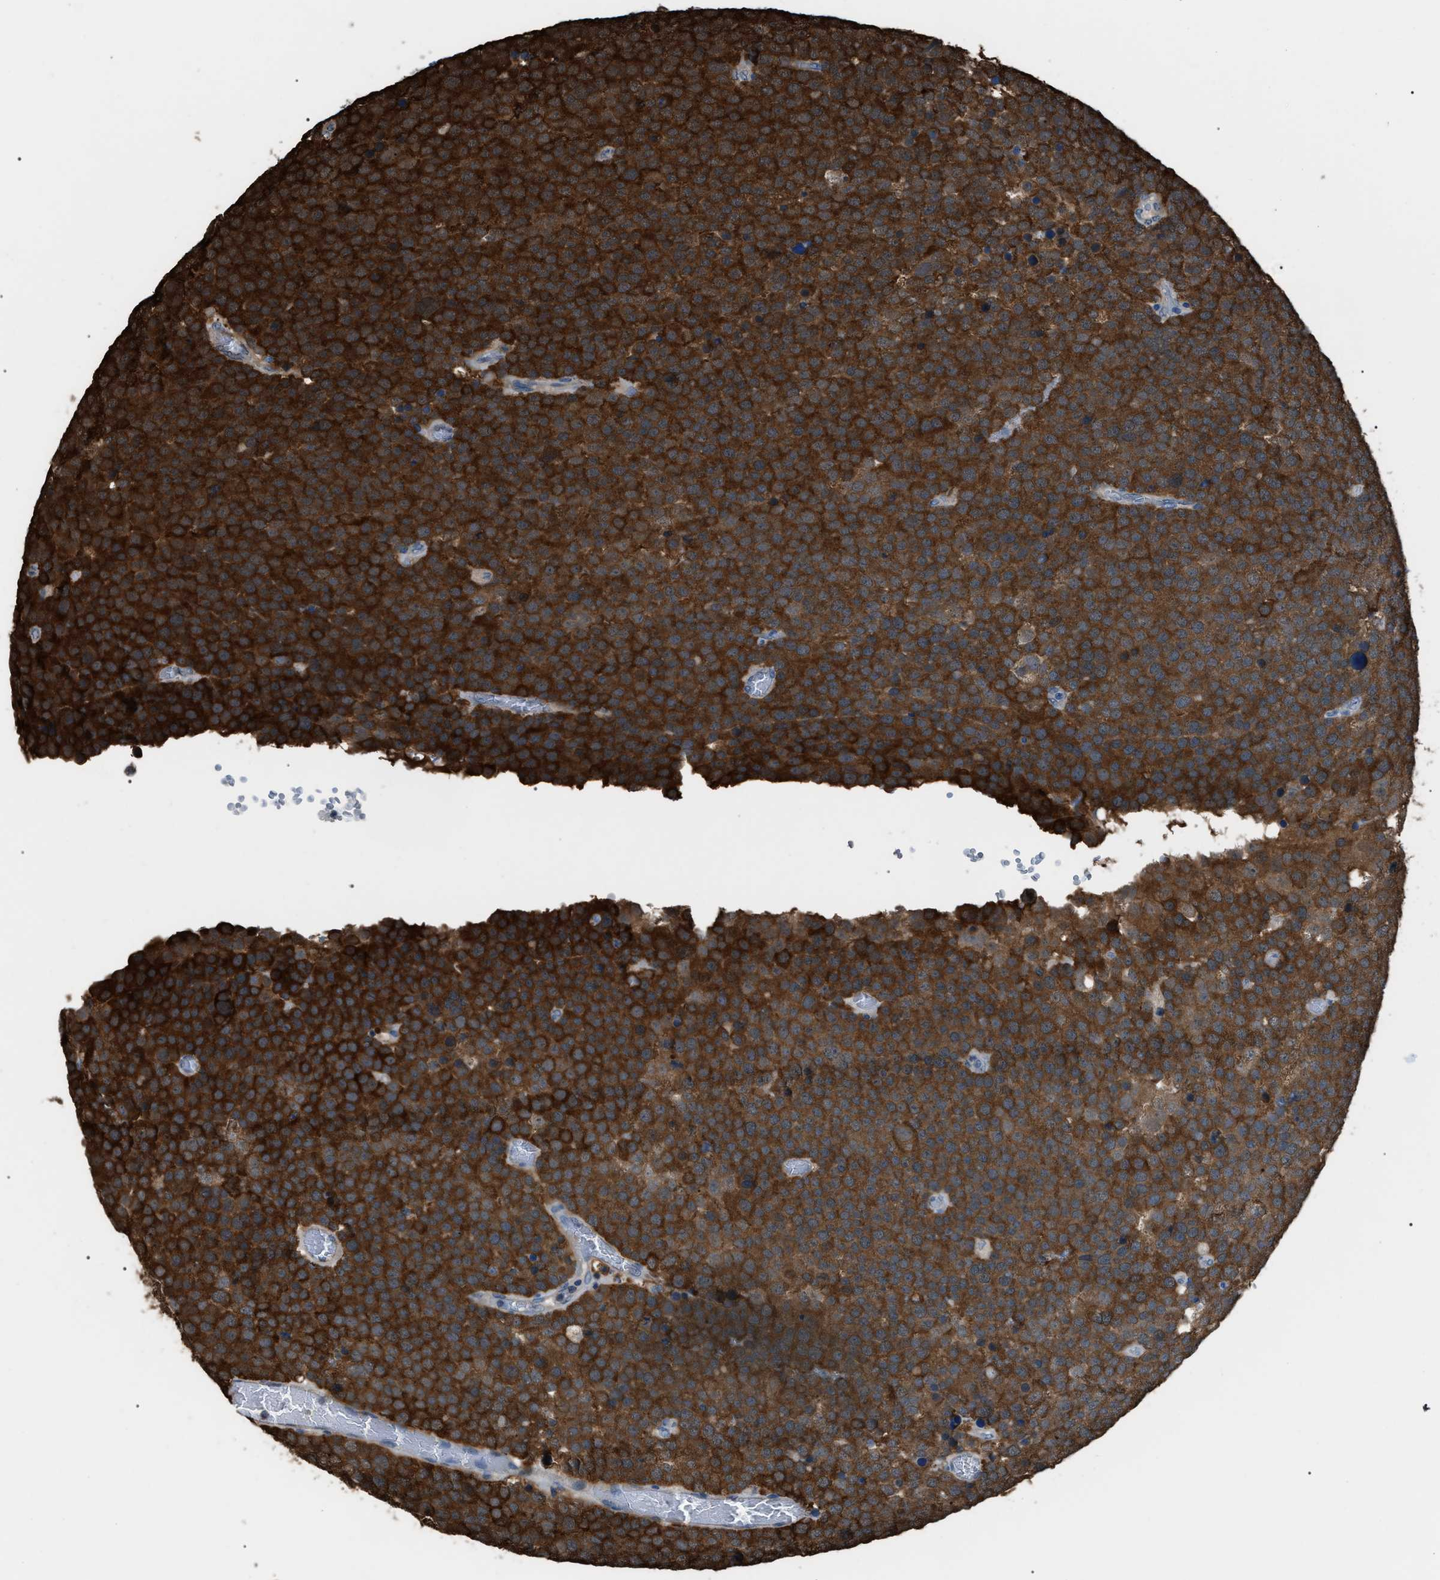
{"staining": {"intensity": "strong", "quantity": ">75%", "location": "cytoplasmic/membranous"}, "tissue": "testis cancer", "cell_type": "Tumor cells", "image_type": "cancer", "snomed": [{"axis": "morphology", "description": "Normal tissue, NOS"}, {"axis": "morphology", "description": "Seminoma, NOS"}, {"axis": "topography", "description": "Testis"}], "caption": "Testis cancer (seminoma) tissue displays strong cytoplasmic/membranous expression in approximately >75% of tumor cells, visualized by immunohistochemistry.", "gene": "PDCD5", "patient": {"sex": "male", "age": 71}}